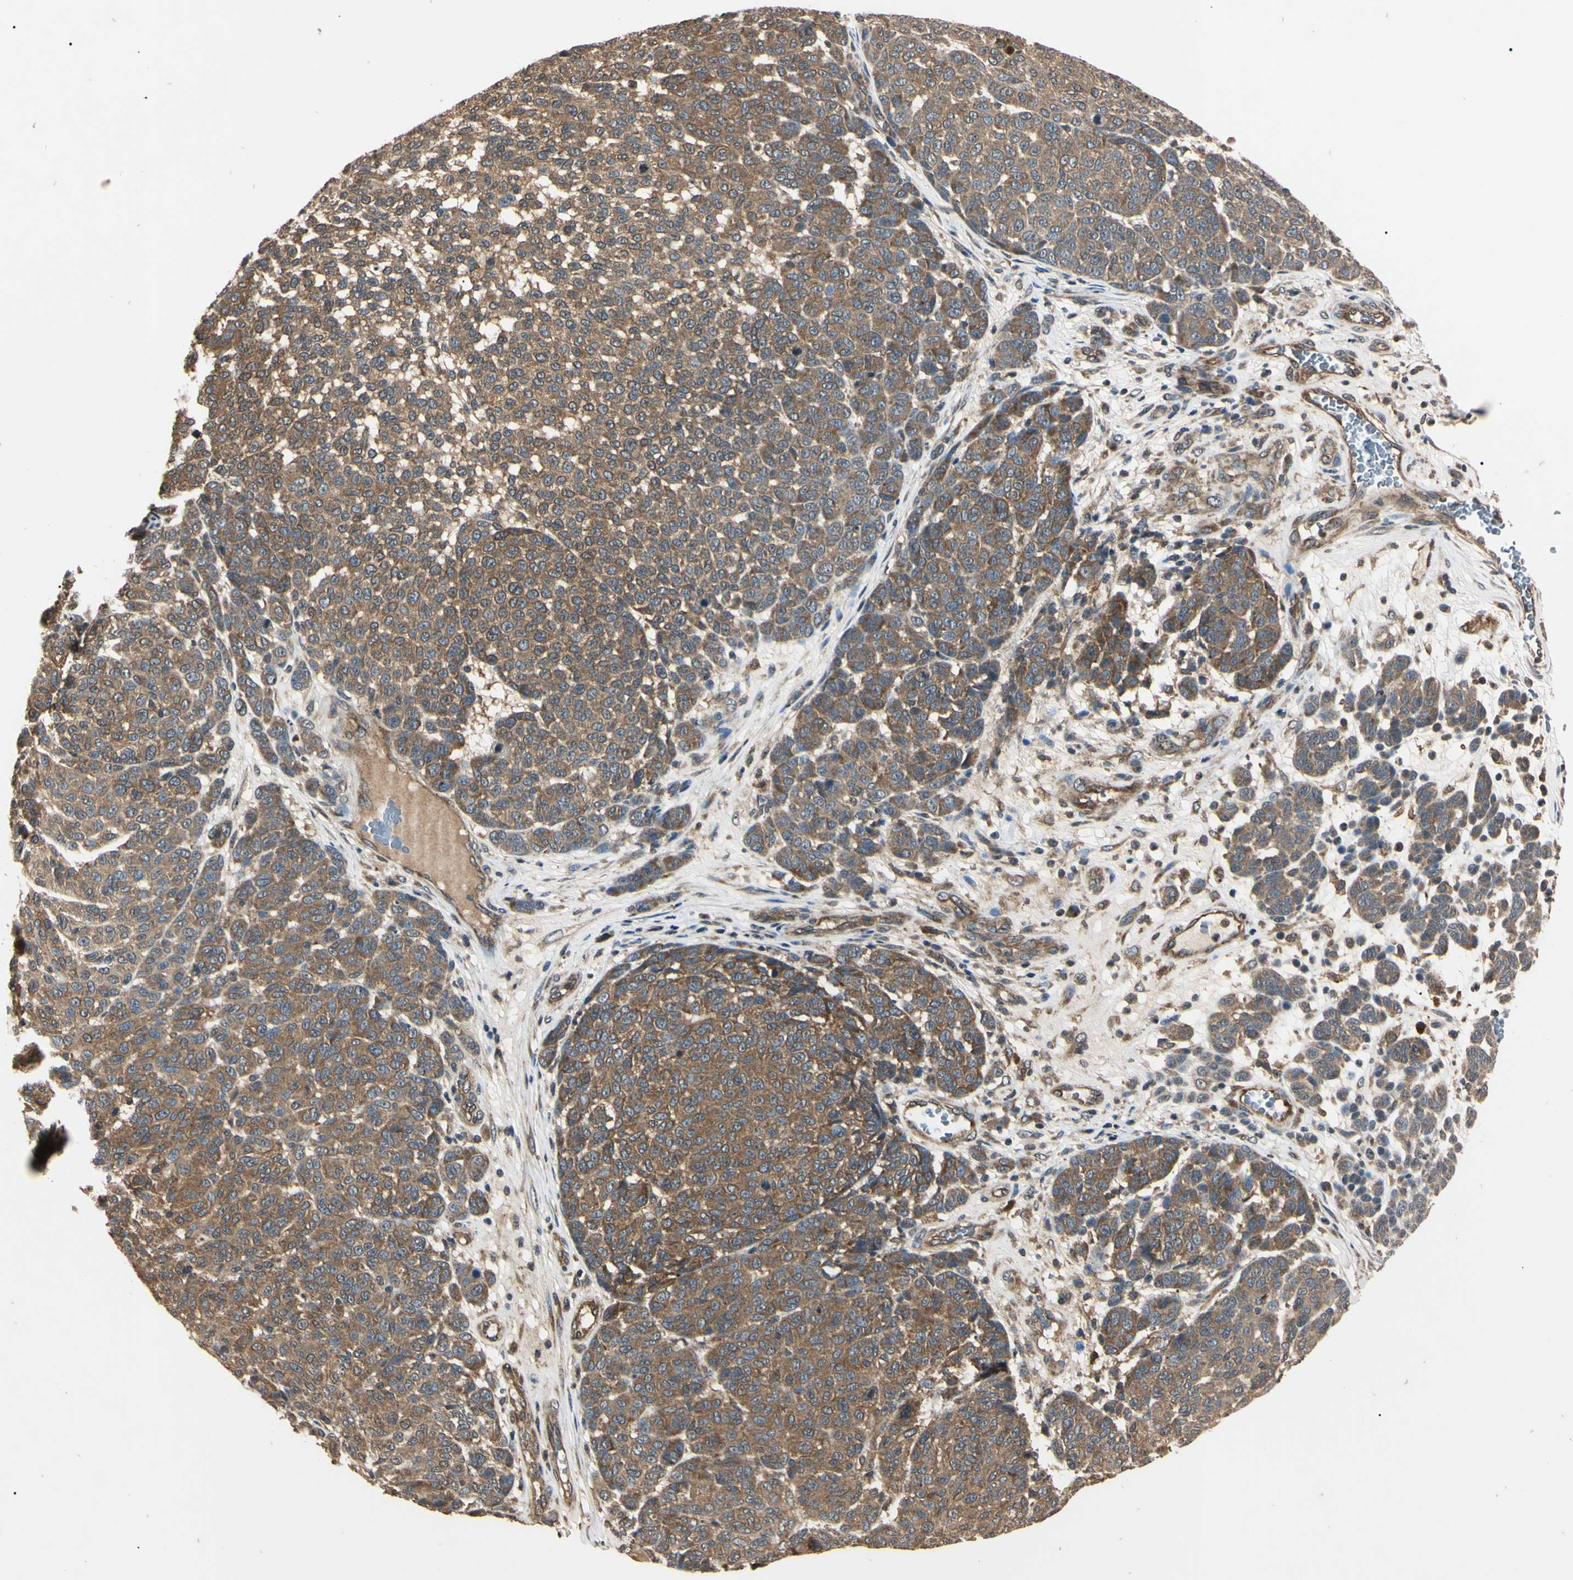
{"staining": {"intensity": "moderate", "quantity": "25%-75%", "location": "cytoplasmic/membranous"}, "tissue": "melanoma", "cell_type": "Tumor cells", "image_type": "cancer", "snomed": [{"axis": "morphology", "description": "Malignant melanoma, NOS"}, {"axis": "topography", "description": "Skin"}], "caption": "Protein staining displays moderate cytoplasmic/membranous staining in about 25%-75% of tumor cells in malignant melanoma. (DAB = brown stain, brightfield microscopy at high magnification).", "gene": "EPN1", "patient": {"sex": "male", "age": 59}}